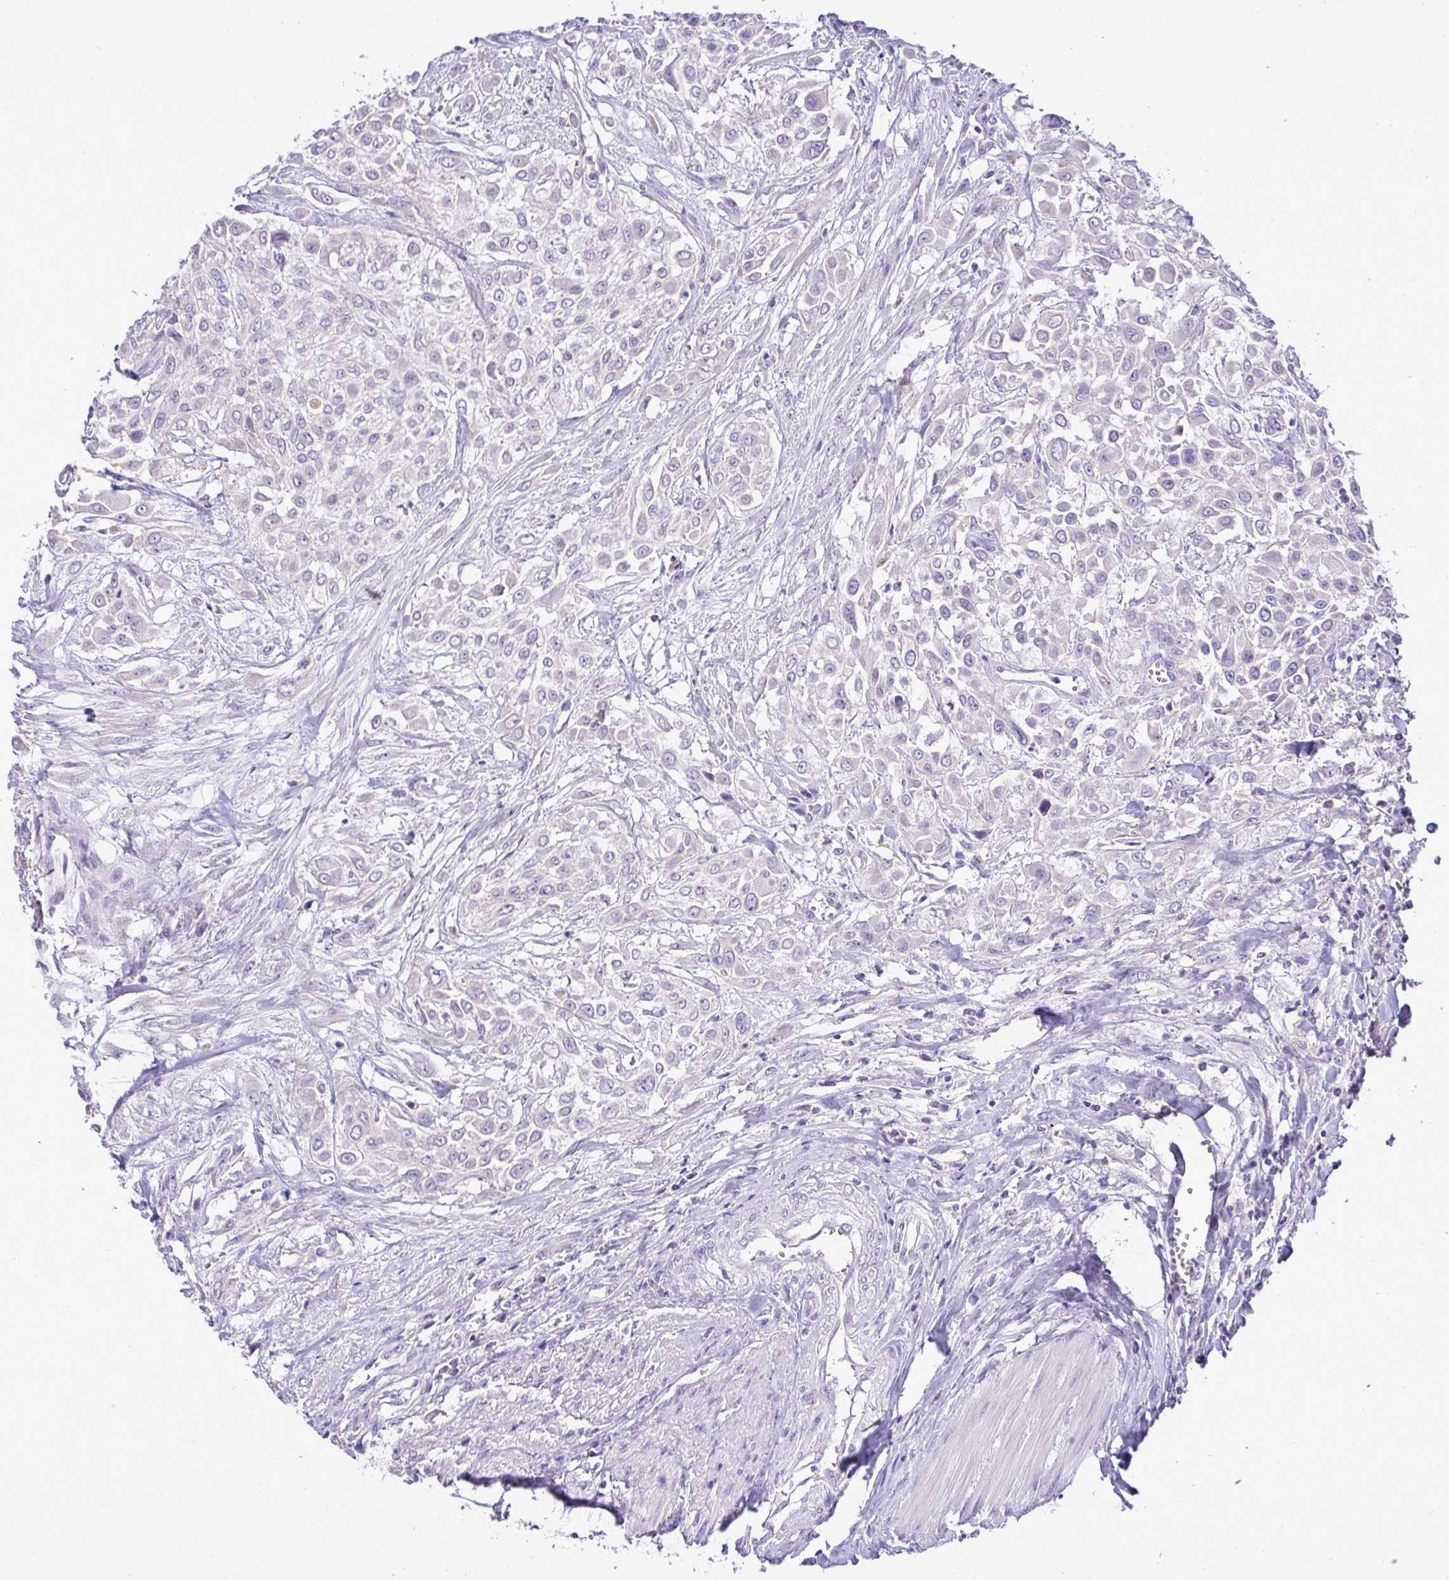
{"staining": {"intensity": "negative", "quantity": "none", "location": "none"}, "tissue": "urothelial cancer", "cell_type": "Tumor cells", "image_type": "cancer", "snomed": [{"axis": "morphology", "description": "Urothelial carcinoma, High grade"}, {"axis": "topography", "description": "Urinary bladder"}], "caption": "DAB (3,3'-diaminobenzidine) immunohistochemical staining of human urothelial cancer displays no significant staining in tumor cells.", "gene": "ST8SIA2", "patient": {"sex": "male", "age": 57}}